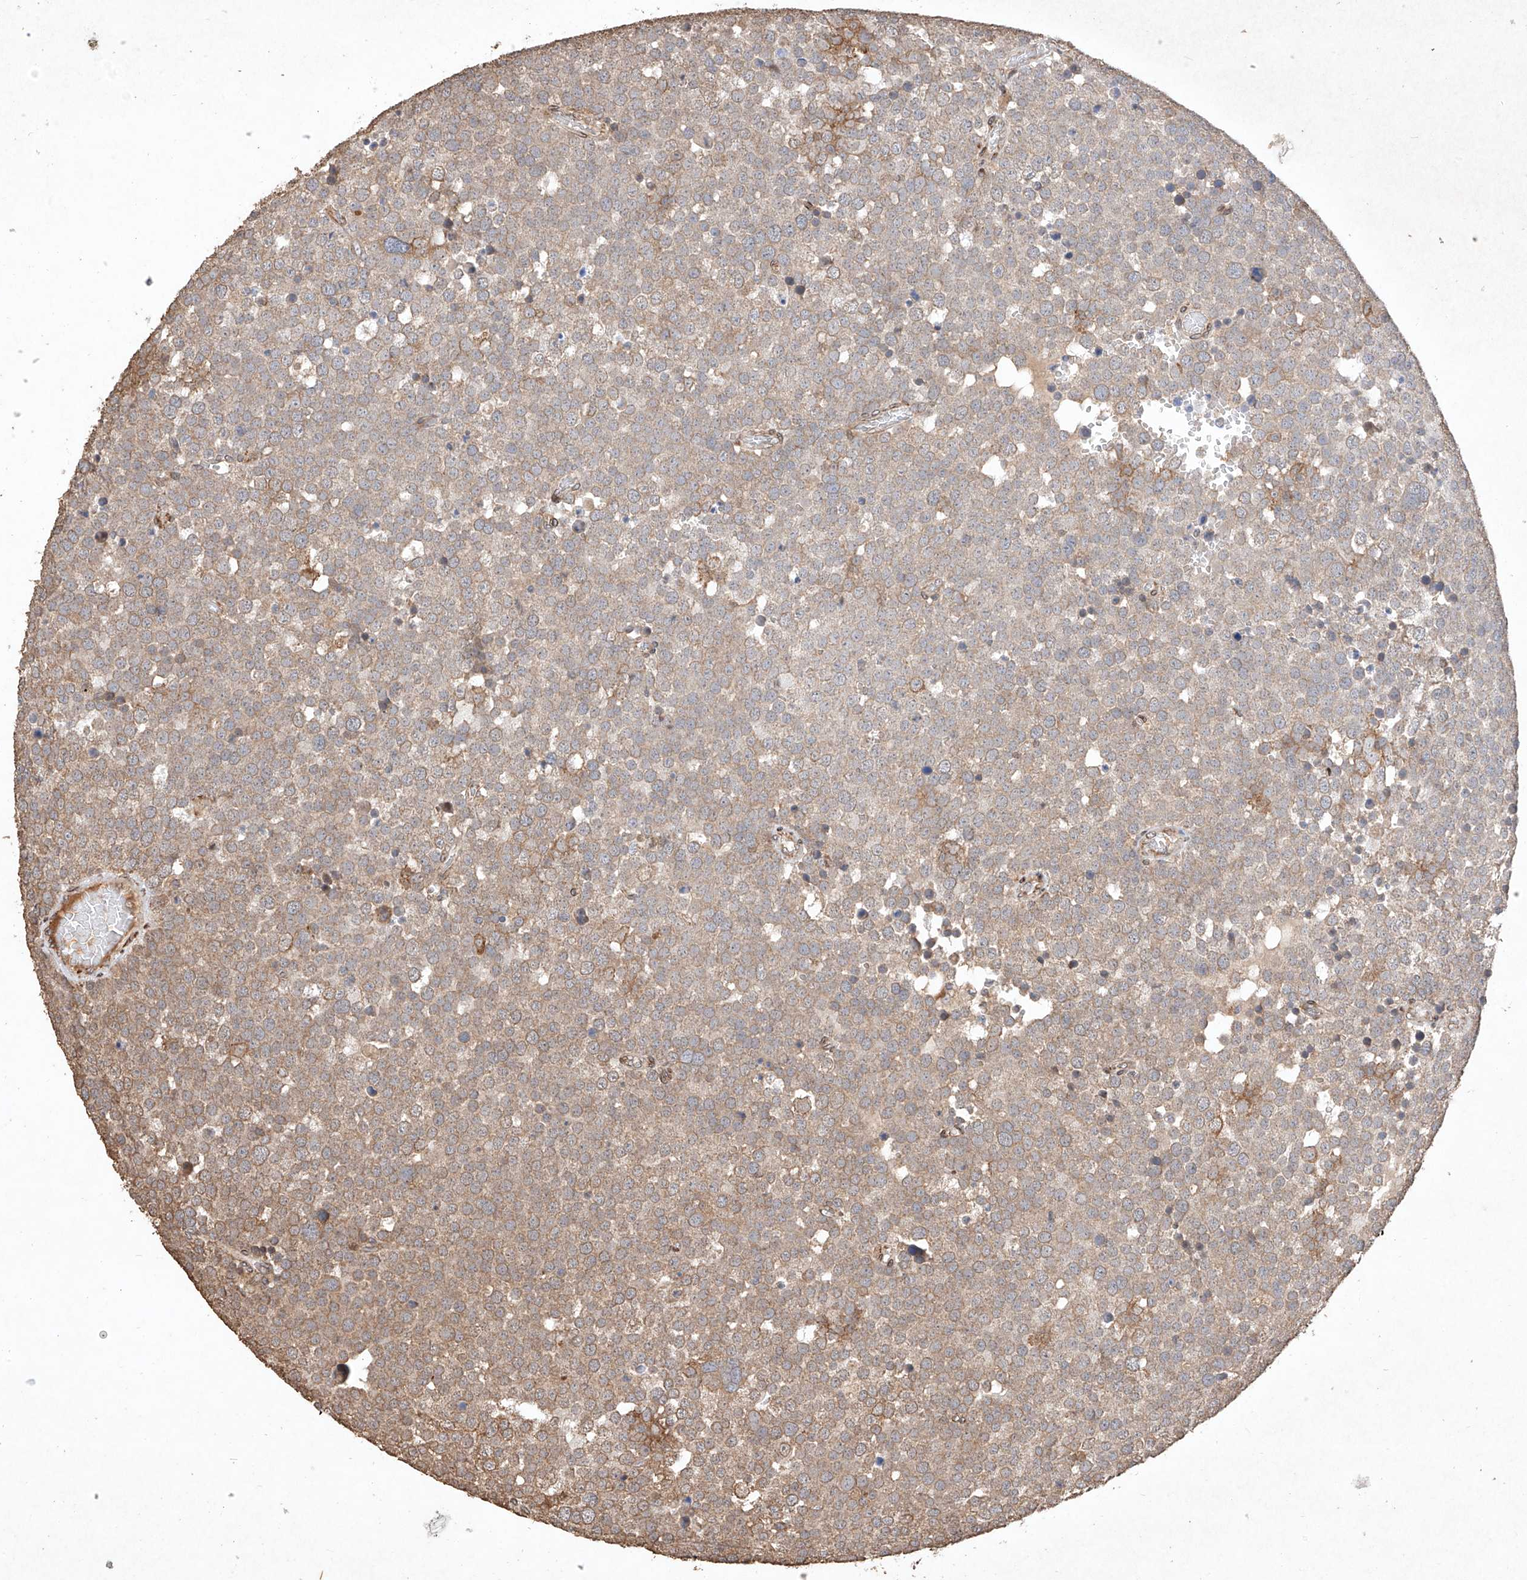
{"staining": {"intensity": "moderate", "quantity": ">75%", "location": "cytoplasmic/membranous"}, "tissue": "testis cancer", "cell_type": "Tumor cells", "image_type": "cancer", "snomed": [{"axis": "morphology", "description": "Seminoma, NOS"}, {"axis": "topography", "description": "Testis"}], "caption": "Moderate cytoplasmic/membranous expression is present in about >75% of tumor cells in testis seminoma. (IHC, brightfield microscopy, high magnification).", "gene": "SEMA3B", "patient": {"sex": "male", "age": 71}}